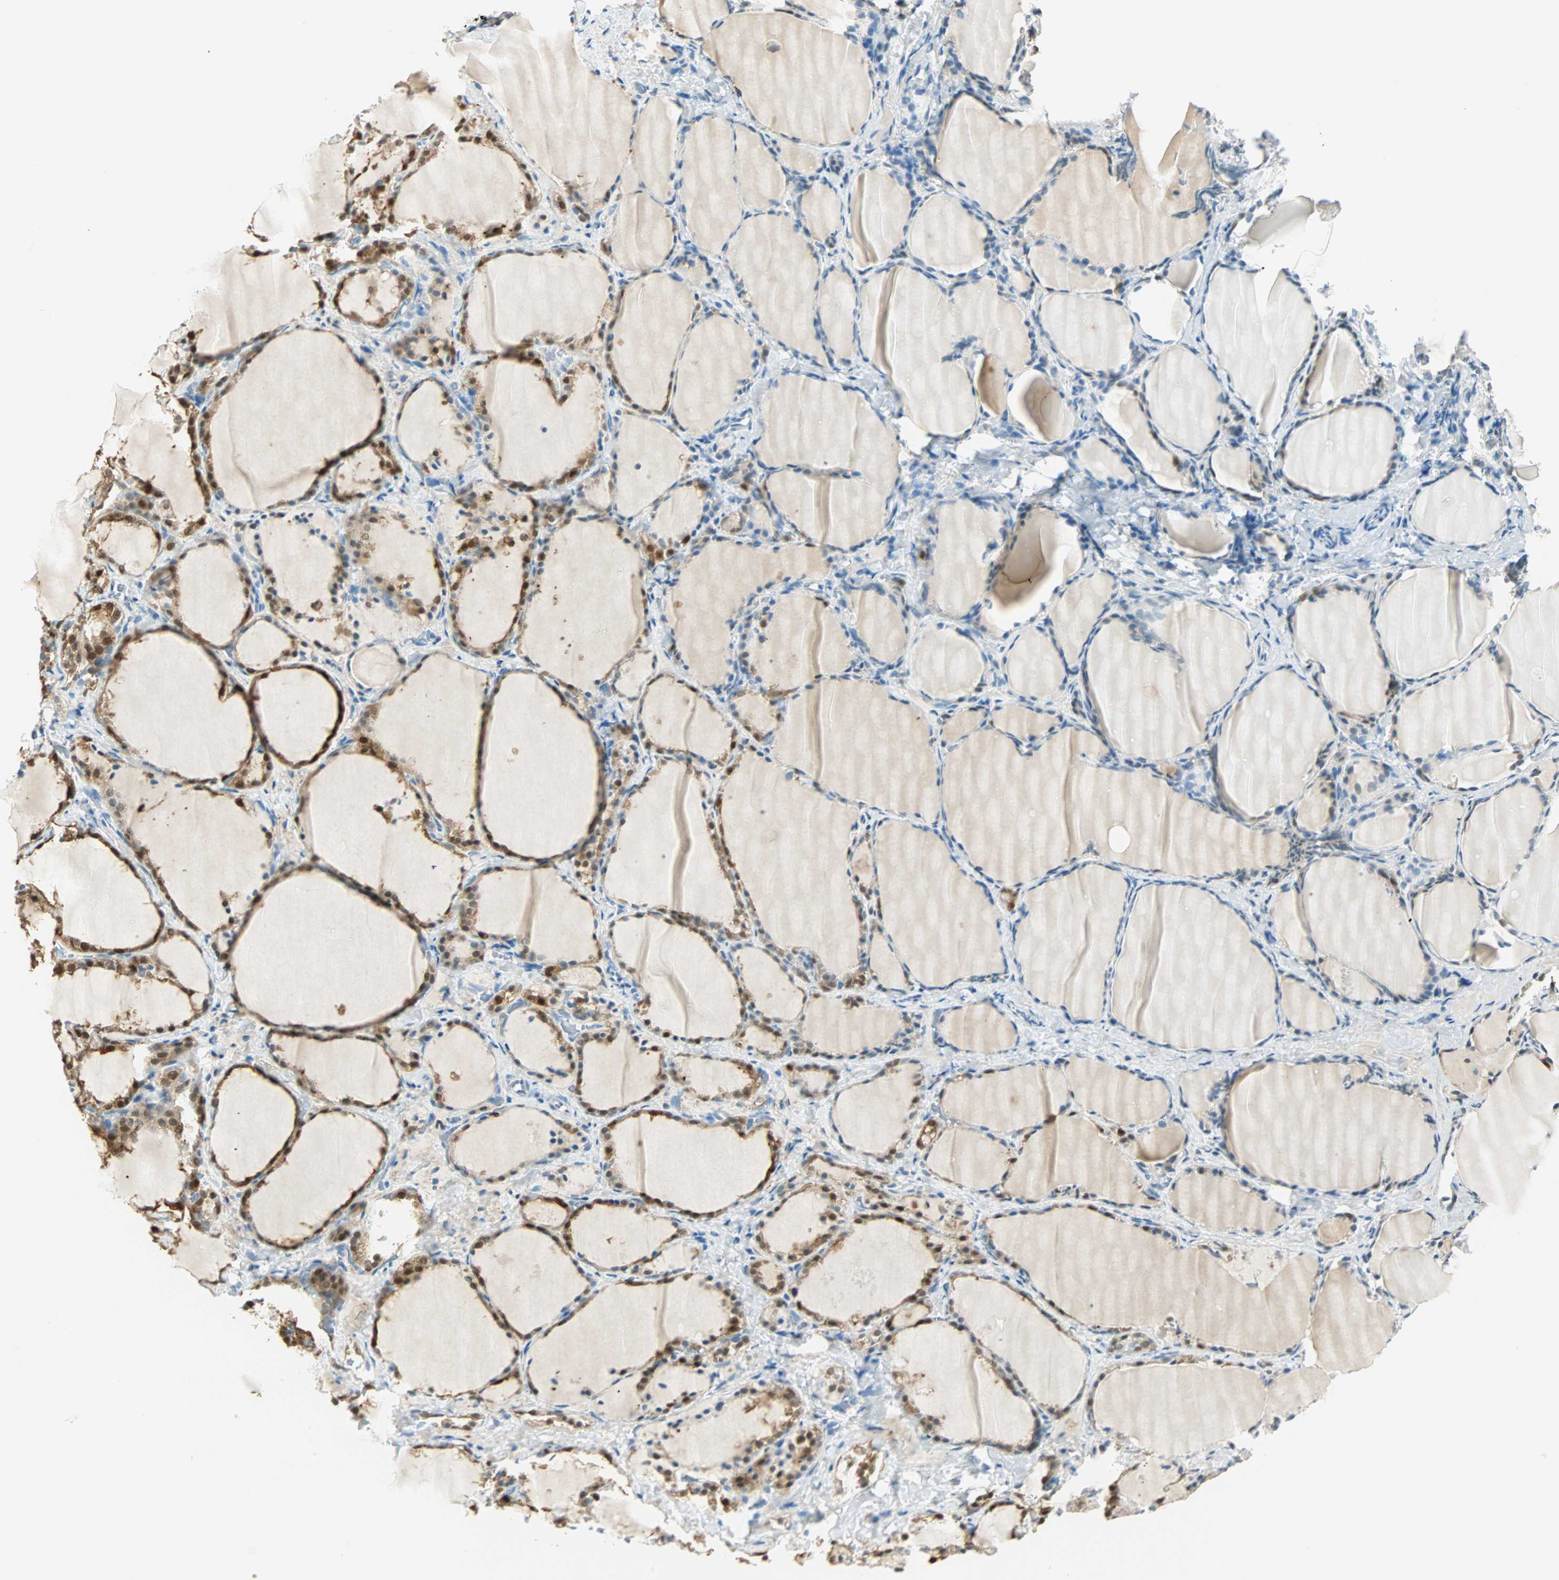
{"staining": {"intensity": "strong", "quantity": ">75%", "location": "cytoplasmic/membranous,nuclear"}, "tissue": "thyroid gland", "cell_type": "Glandular cells", "image_type": "normal", "snomed": [{"axis": "morphology", "description": "Normal tissue, NOS"}, {"axis": "morphology", "description": "Papillary adenocarcinoma, NOS"}, {"axis": "topography", "description": "Thyroid gland"}], "caption": "Protein staining of benign thyroid gland reveals strong cytoplasmic/membranous,nuclear staining in about >75% of glandular cells. The staining was performed using DAB (3,3'-diaminobenzidine), with brown indicating positive protein expression. Nuclei are stained blue with hematoxylin.", "gene": "S100A1", "patient": {"sex": "female", "age": 30}}